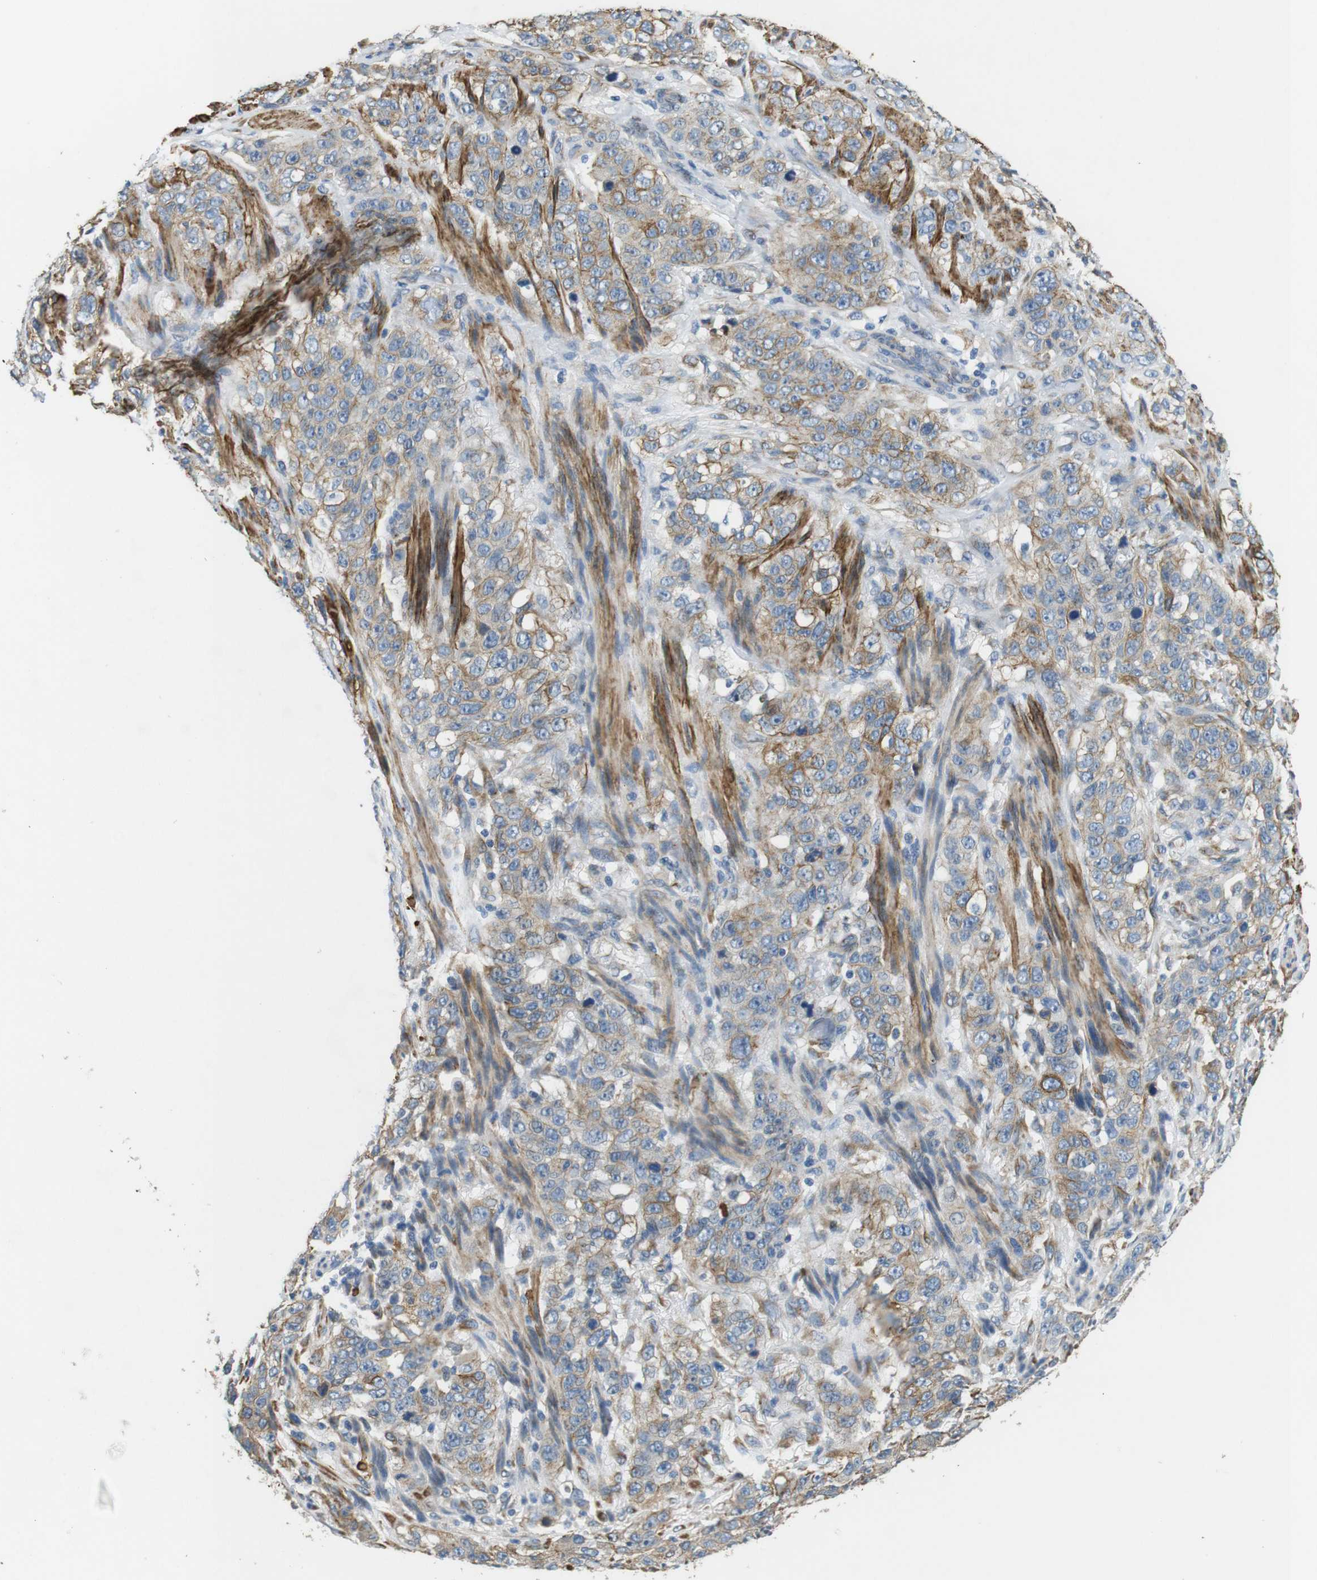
{"staining": {"intensity": "weak", "quantity": "<25%", "location": "cytoplasmic/membranous"}, "tissue": "stomach cancer", "cell_type": "Tumor cells", "image_type": "cancer", "snomed": [{"axis": "morphology", "description": "Adenocarcinoma, NOS"}, {"axis": "topography", "description": "Stomach"}], "caption": "Image shows no protein staining in tumor cells of adenocarcinoma (stomach) tissue.", "gene": "UNC5CL", "patient": {"sex": "male", "age": 48}}